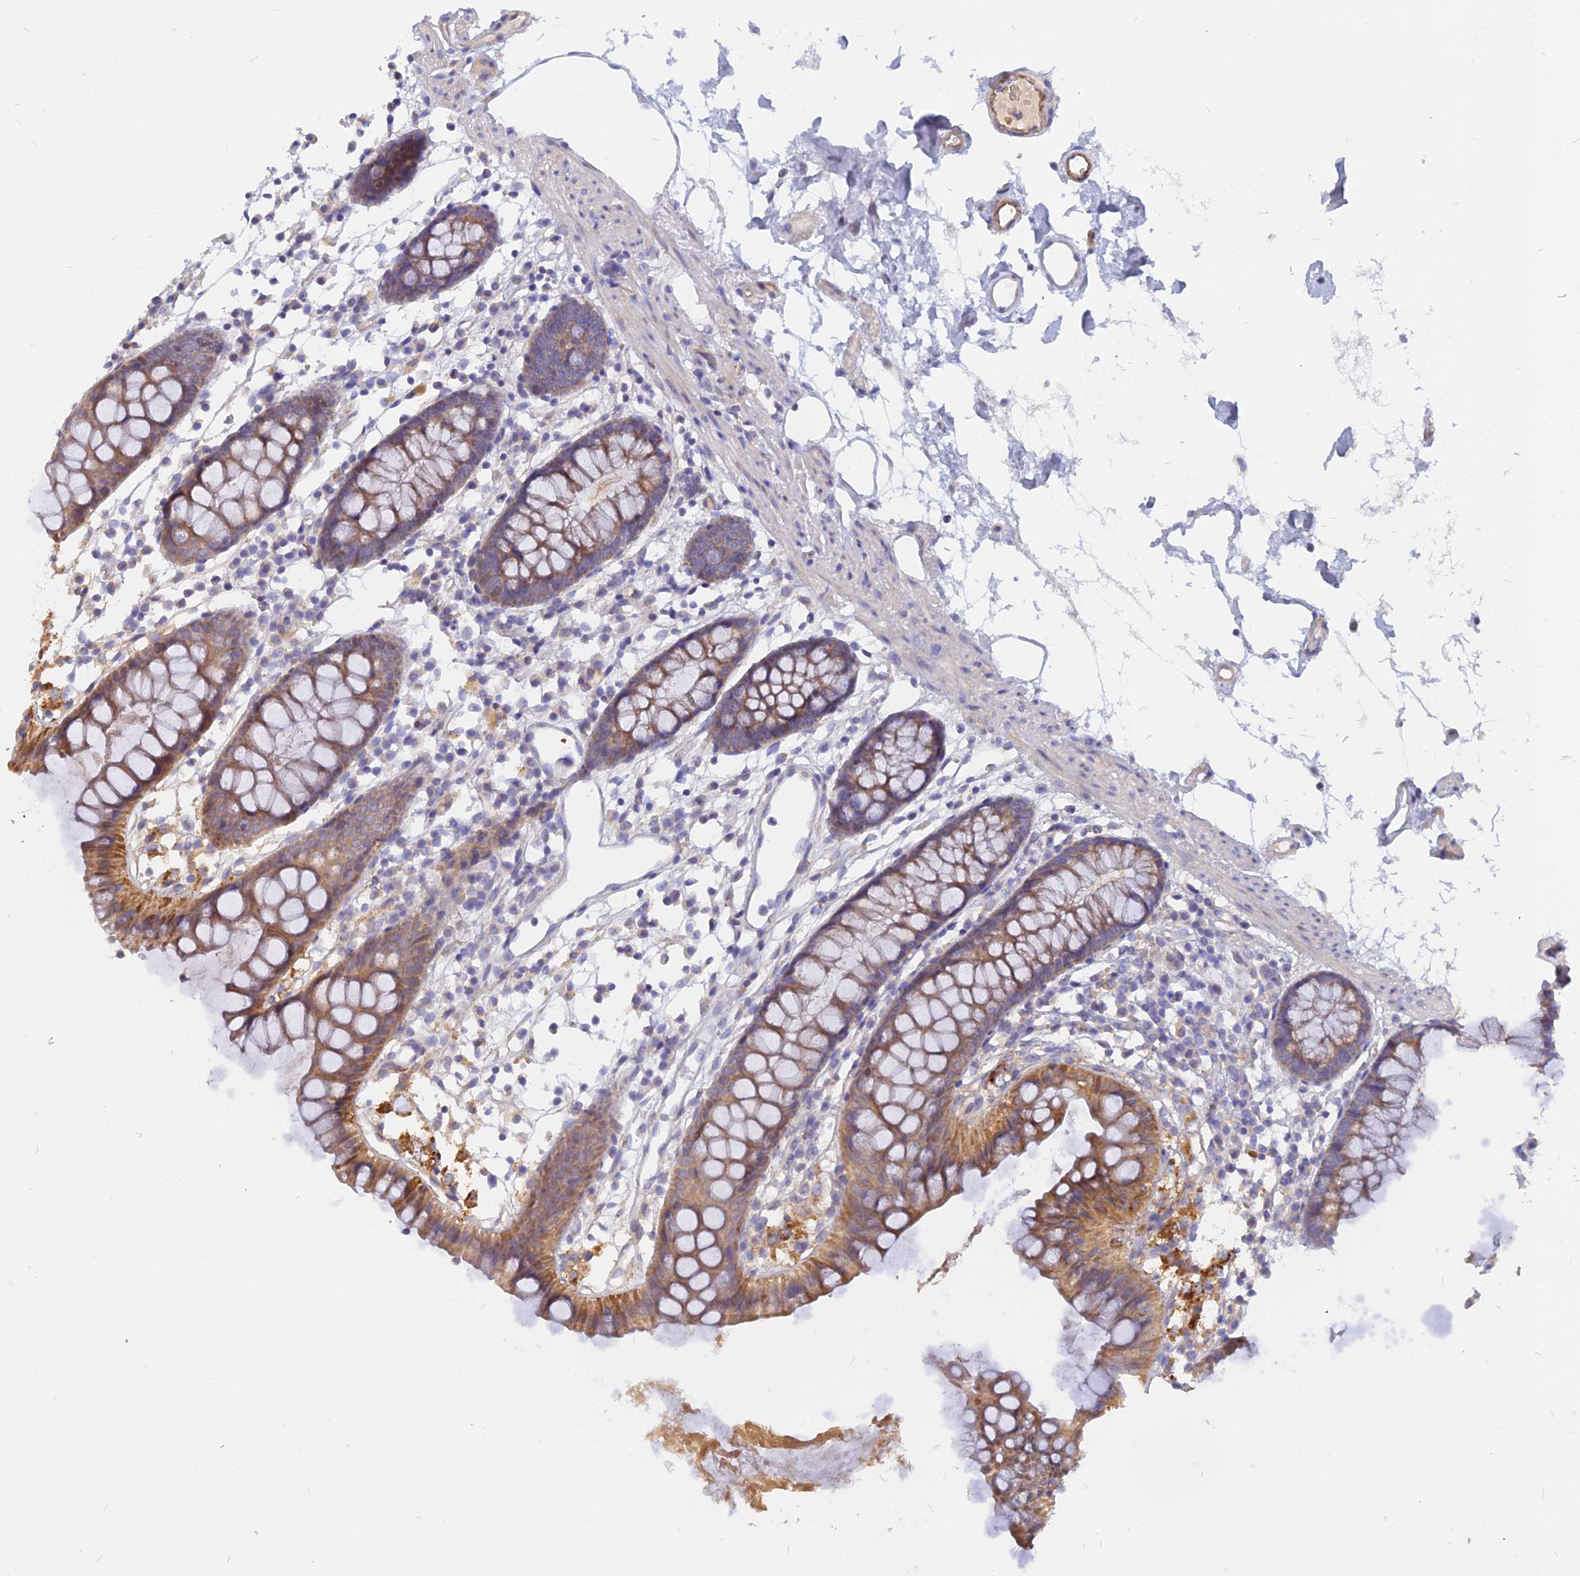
{"staining": {"intensity": "weak", "quantity": "25%-75%", "location": "cytoplasmic/membranous"}, "tissue": "colon", "cell_type": "Endothelial cells", "image_type": "normal", "snomed": [{"axis": "morphology", "description": "Normal tissue, NOS"}, {"axis": "topography", "description": "Colon"}], "caption": "This image reveals immunohistochemistry (IHC) staining of benign colon, with low weak cytoplasmic/membranous staining in approximately 25%-75% of endothelial cells.", "gene": "CACNA1B", "patient": {"sex": "female", "age": 84}}